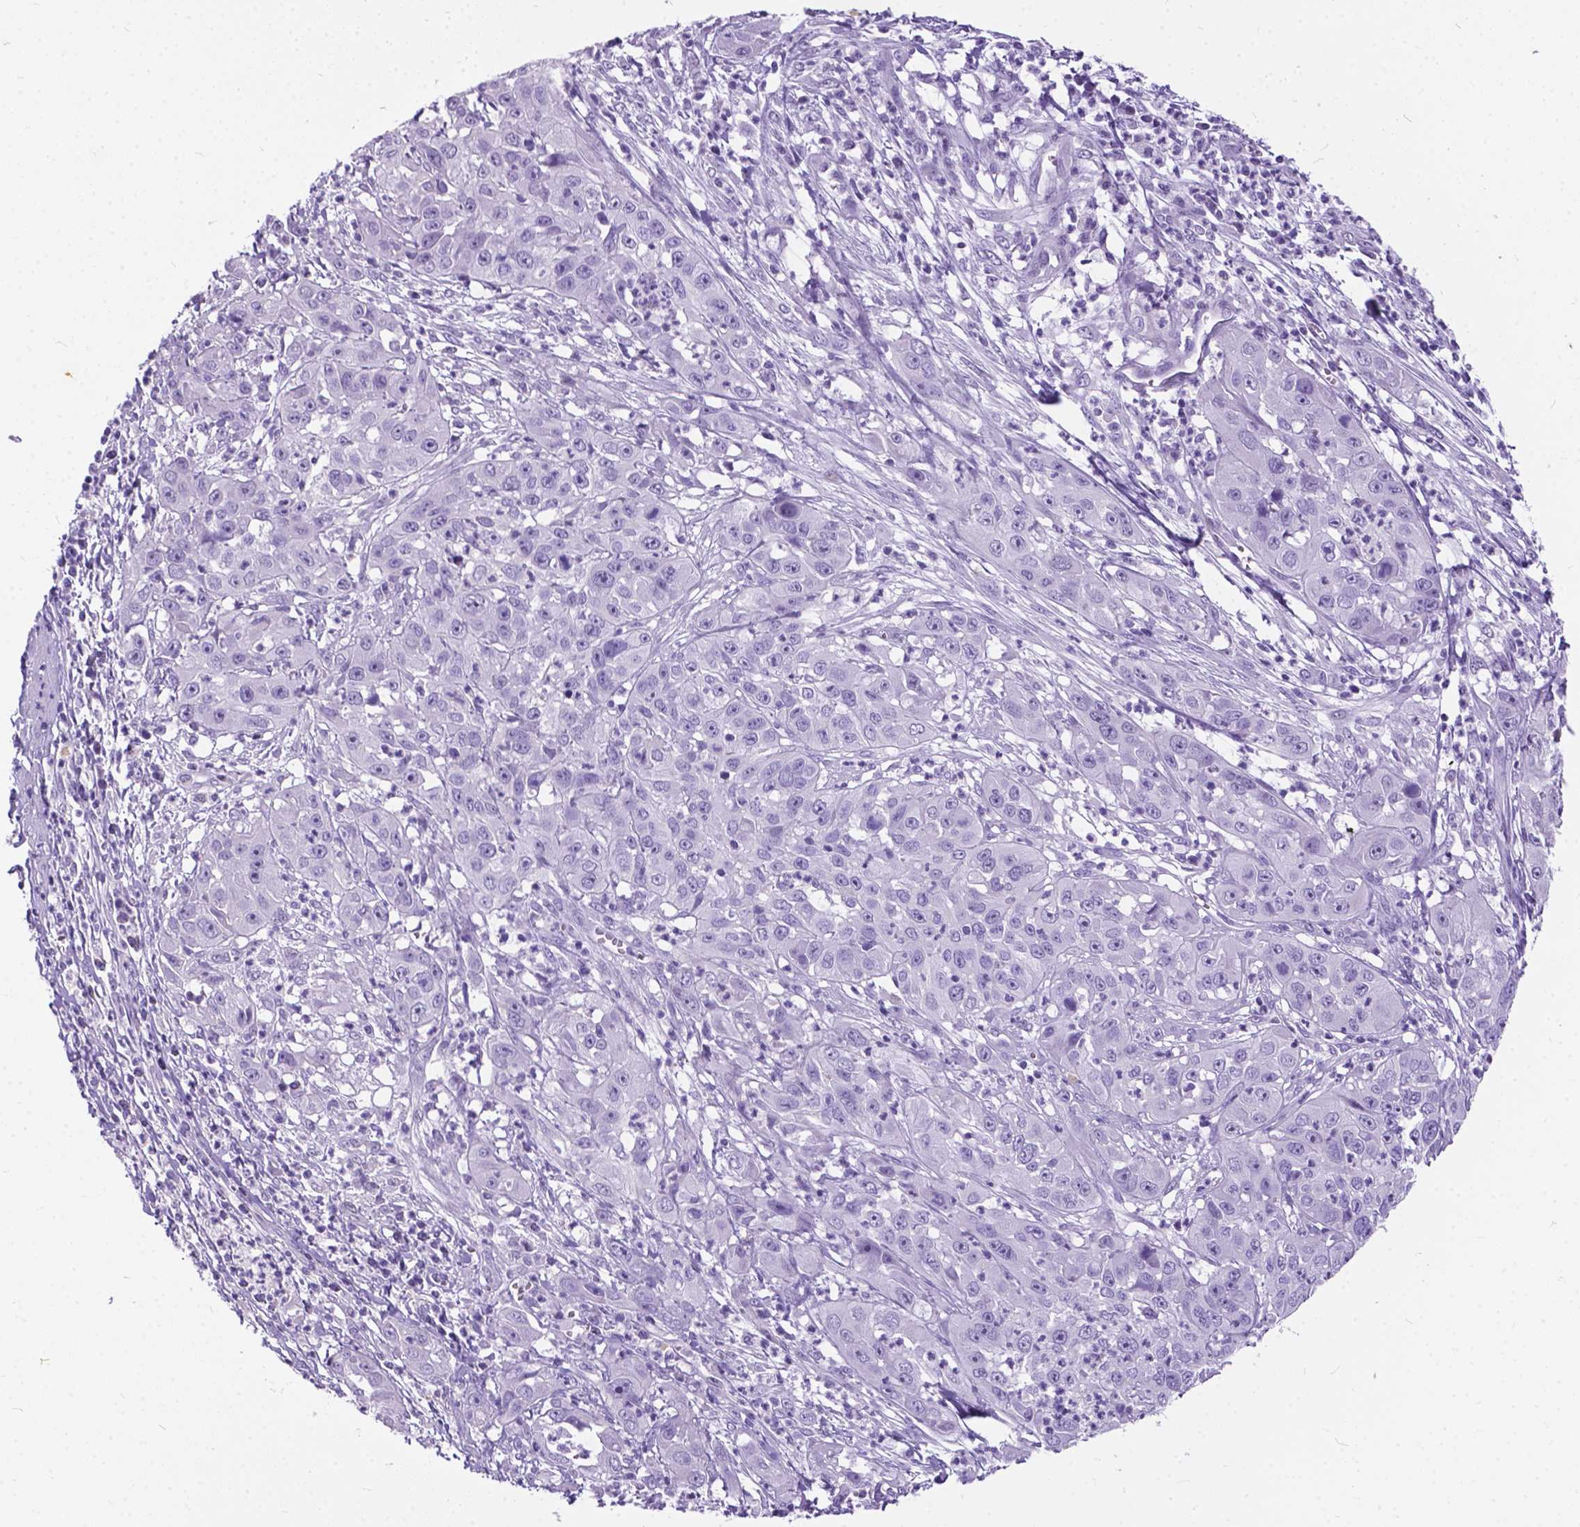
{"staining": {"intensity": "negative", "quantity": "none", "location": "none"}, "tissue": "cervical cancer", "cell_type": "Tumor cells", "image_type": "cancer", "snomed": [{"axis": "morphology", "description": "Squamous cell carcinoma, NOS"}, {"axis": "topography", "description": "Cervix"}], "caption": "An immunohistochemistry histopathology image of cervical squamous cell carcinoma is shown. There is no staining in tumor cells of cervical squamous cell carcinoma.", "gene": "BSND", "patient": {"sex": "female", "age": 32}}